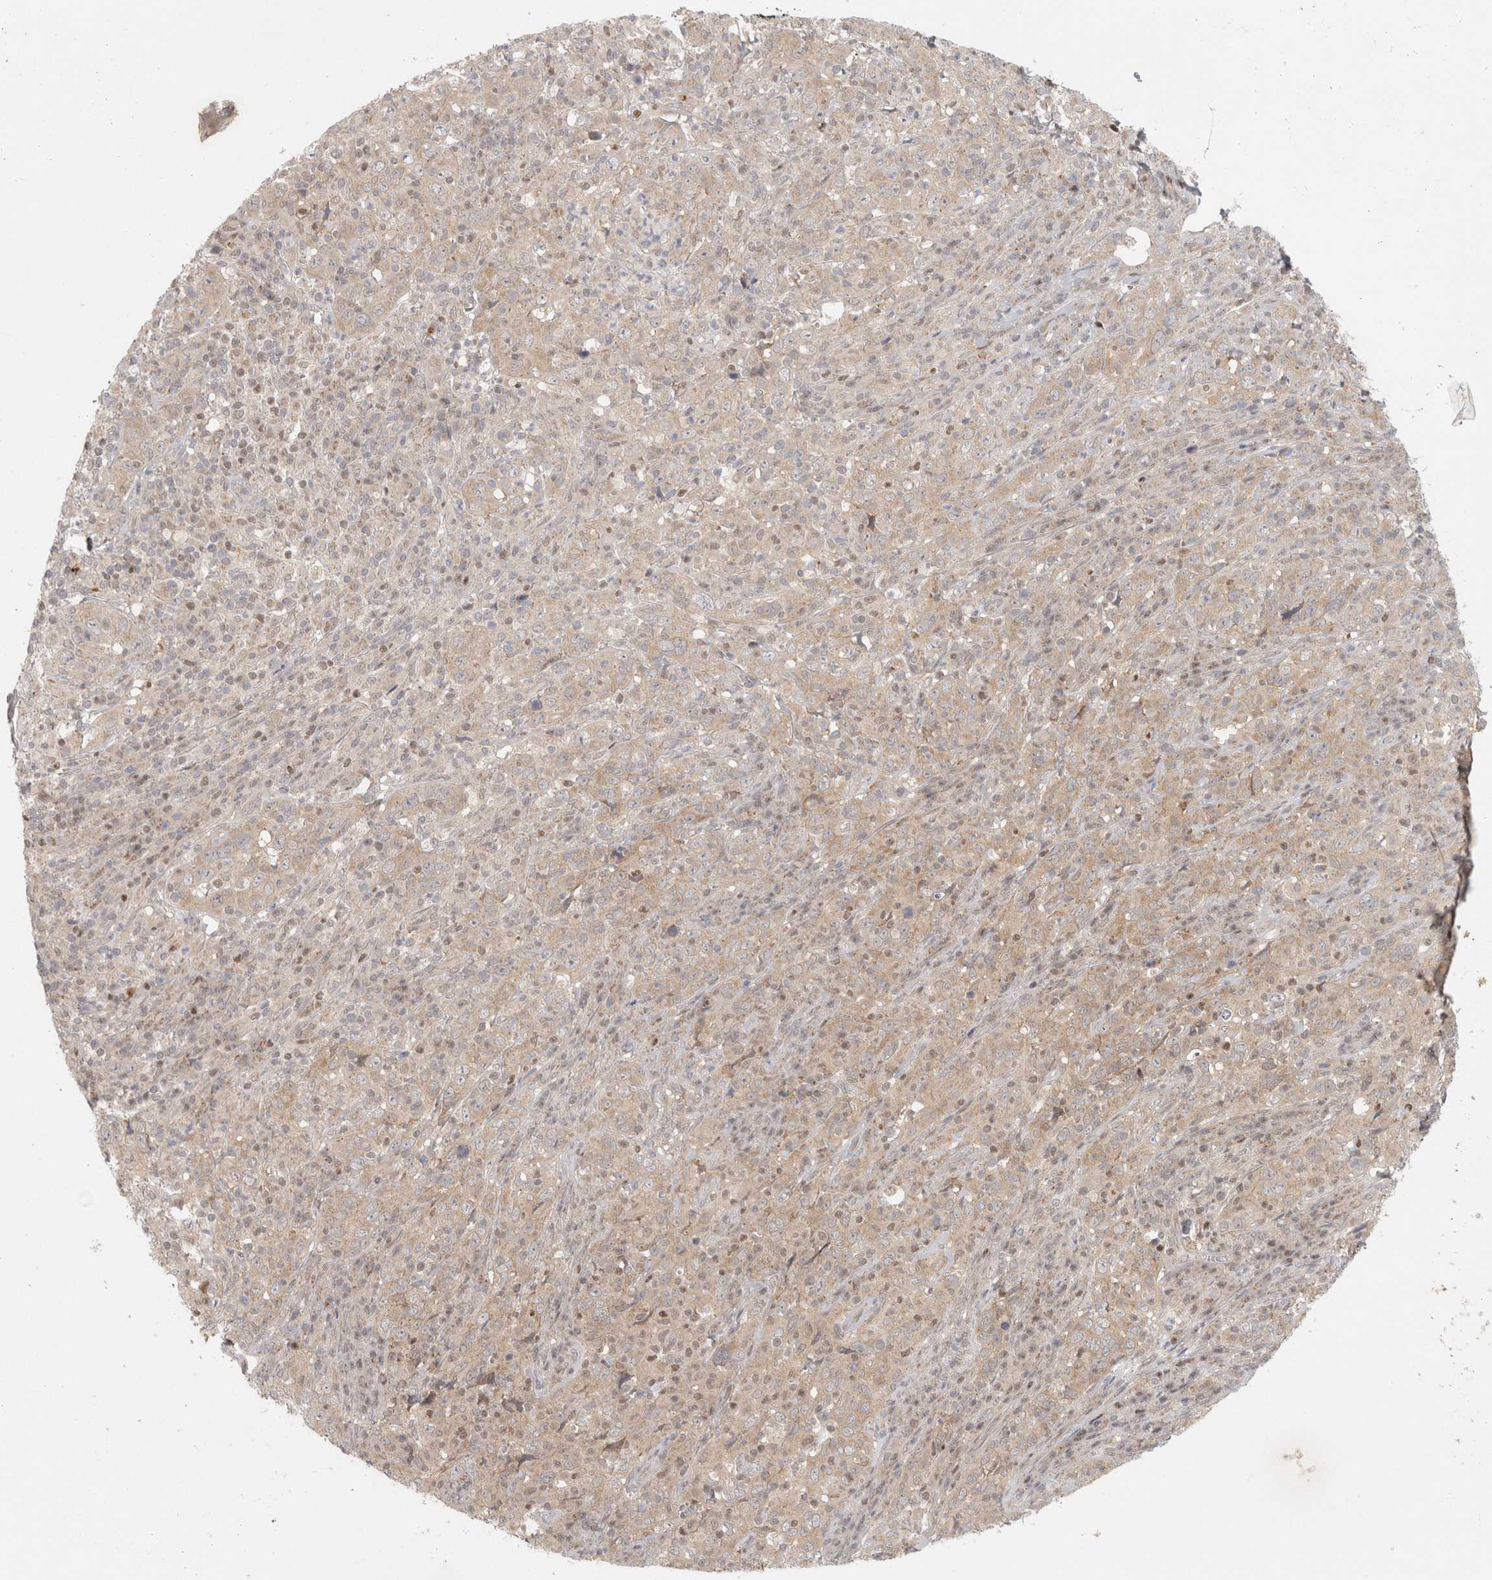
{"staining": {"intensity": "weak", "quantity": ">75%", "location": "cytoplasmic/membranous"}, "tissue": "cervical cancer", "cell_type": "Tumor cells", "image_type": "cancer", "snomed": [{"axis": "morphology", "description": "Squamous cell carcinoma, NOS"}, {"axis": "topography", "description": "Cervix"}], "caption": "Immunohistochemistry staining of cervical squamous cell carcinoma, which reveals low levels of weak cytoplasmic/membranous positivity in about >75% of tumor cells indicating weak cytoplasmic/membranous protein expression. The staining was performed using DAB (brown) for protein detection and nuclei were counterstained in hematoxylin (blue).", "gene": "KDM8", "patient": {"sex": "female", "age": 46}}